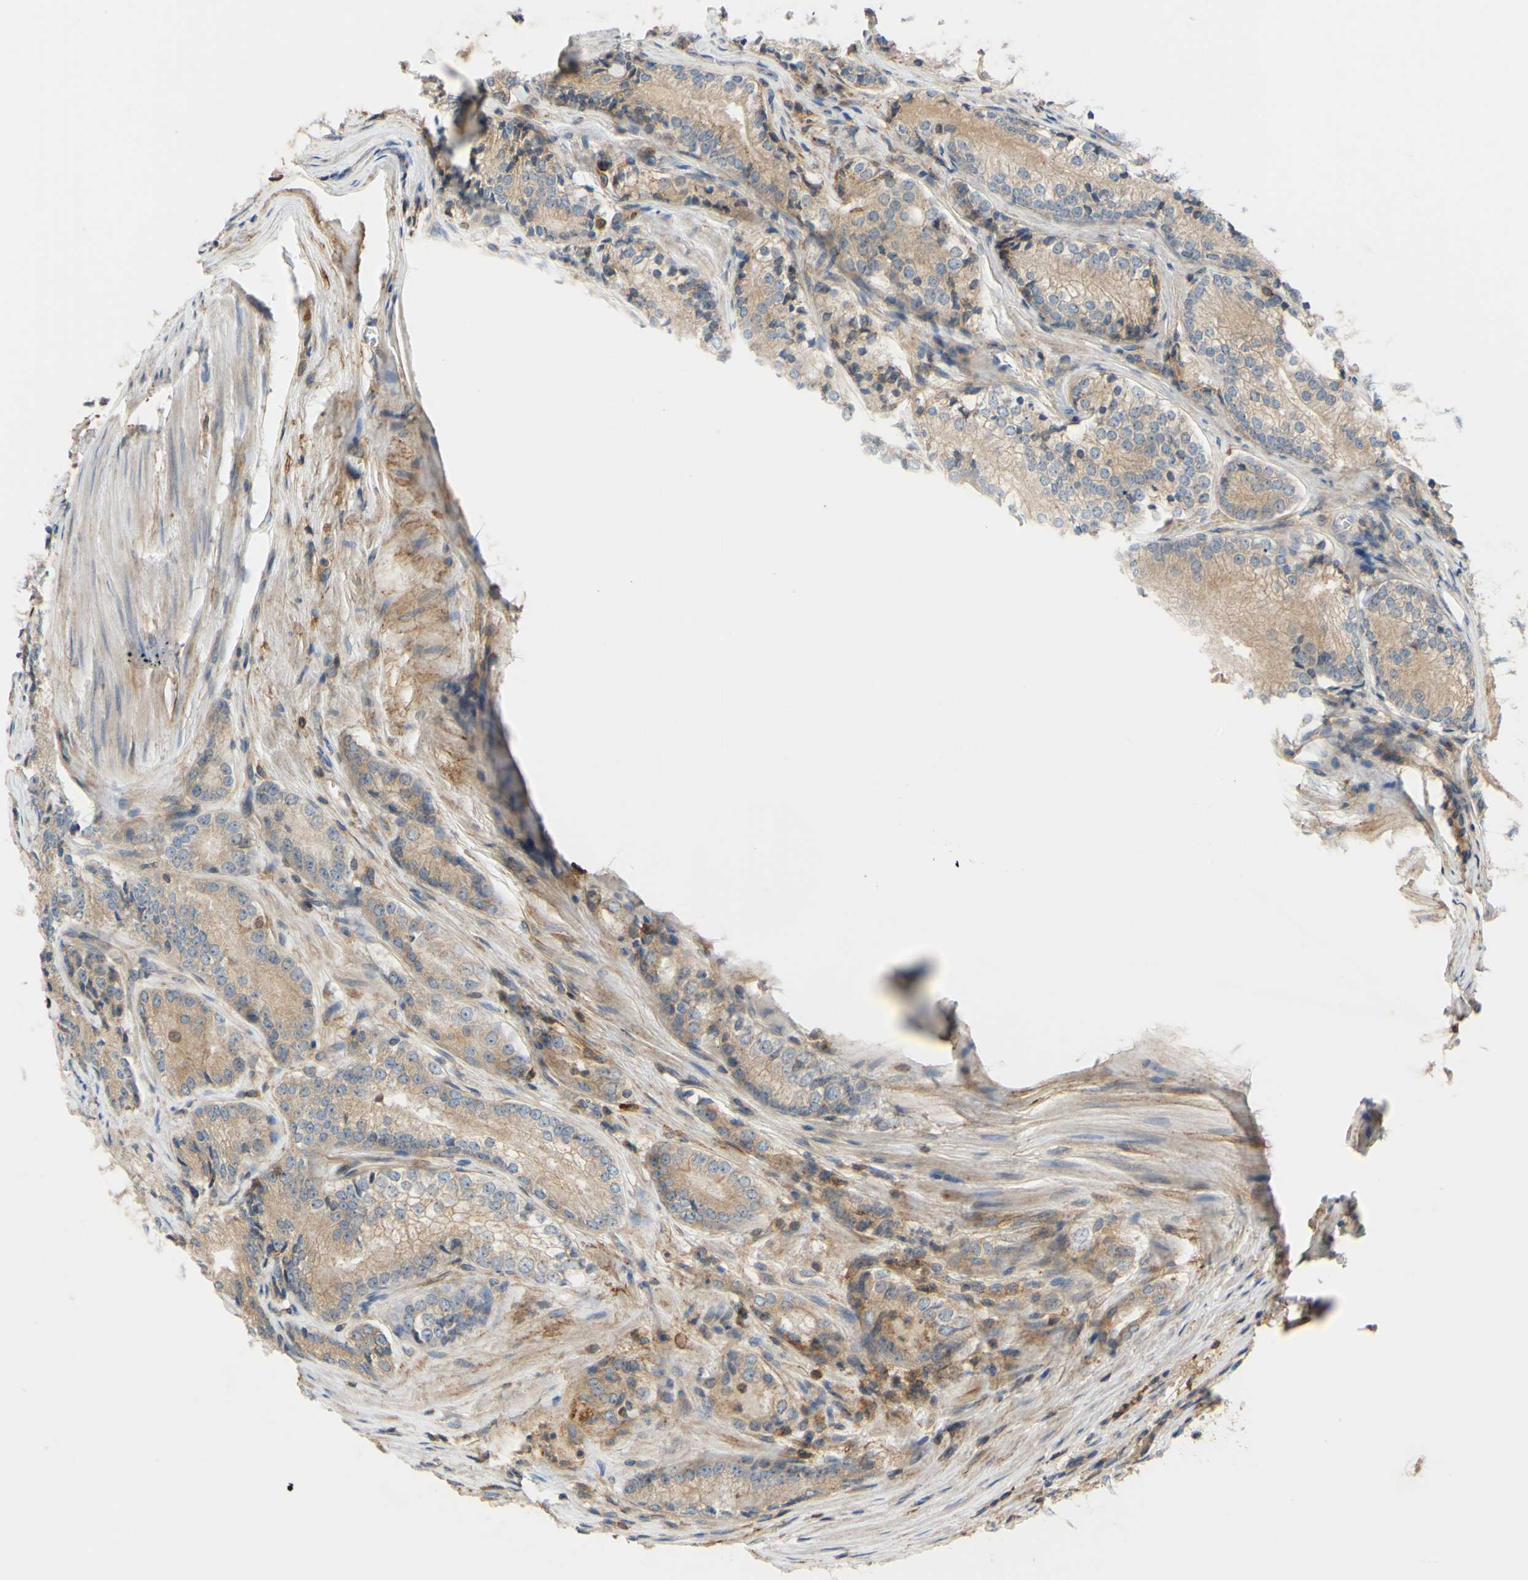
{"staining": {"intensity": "weak", "quantity": ">75%", "location": "cytoplasmic/membranous"}, "tissue": "prostate cancer", "cell_type": "Tumor cells", "image_type": "cancer", "snomed": [{"axis": "morphology", "description": "Adenocarcinoma, Low grade"}, {"axis": "topography", "description": "Prostate"}], "caption": "This is an image of immunohistochemistry (IHC) staining of adenocarcinoma (low-grade) (prostate), which shows weak positivity in the cytoplasmic/membranous of tumor cells.", "gene": "POR", "patient": {"sex": "male", "age": 60}}